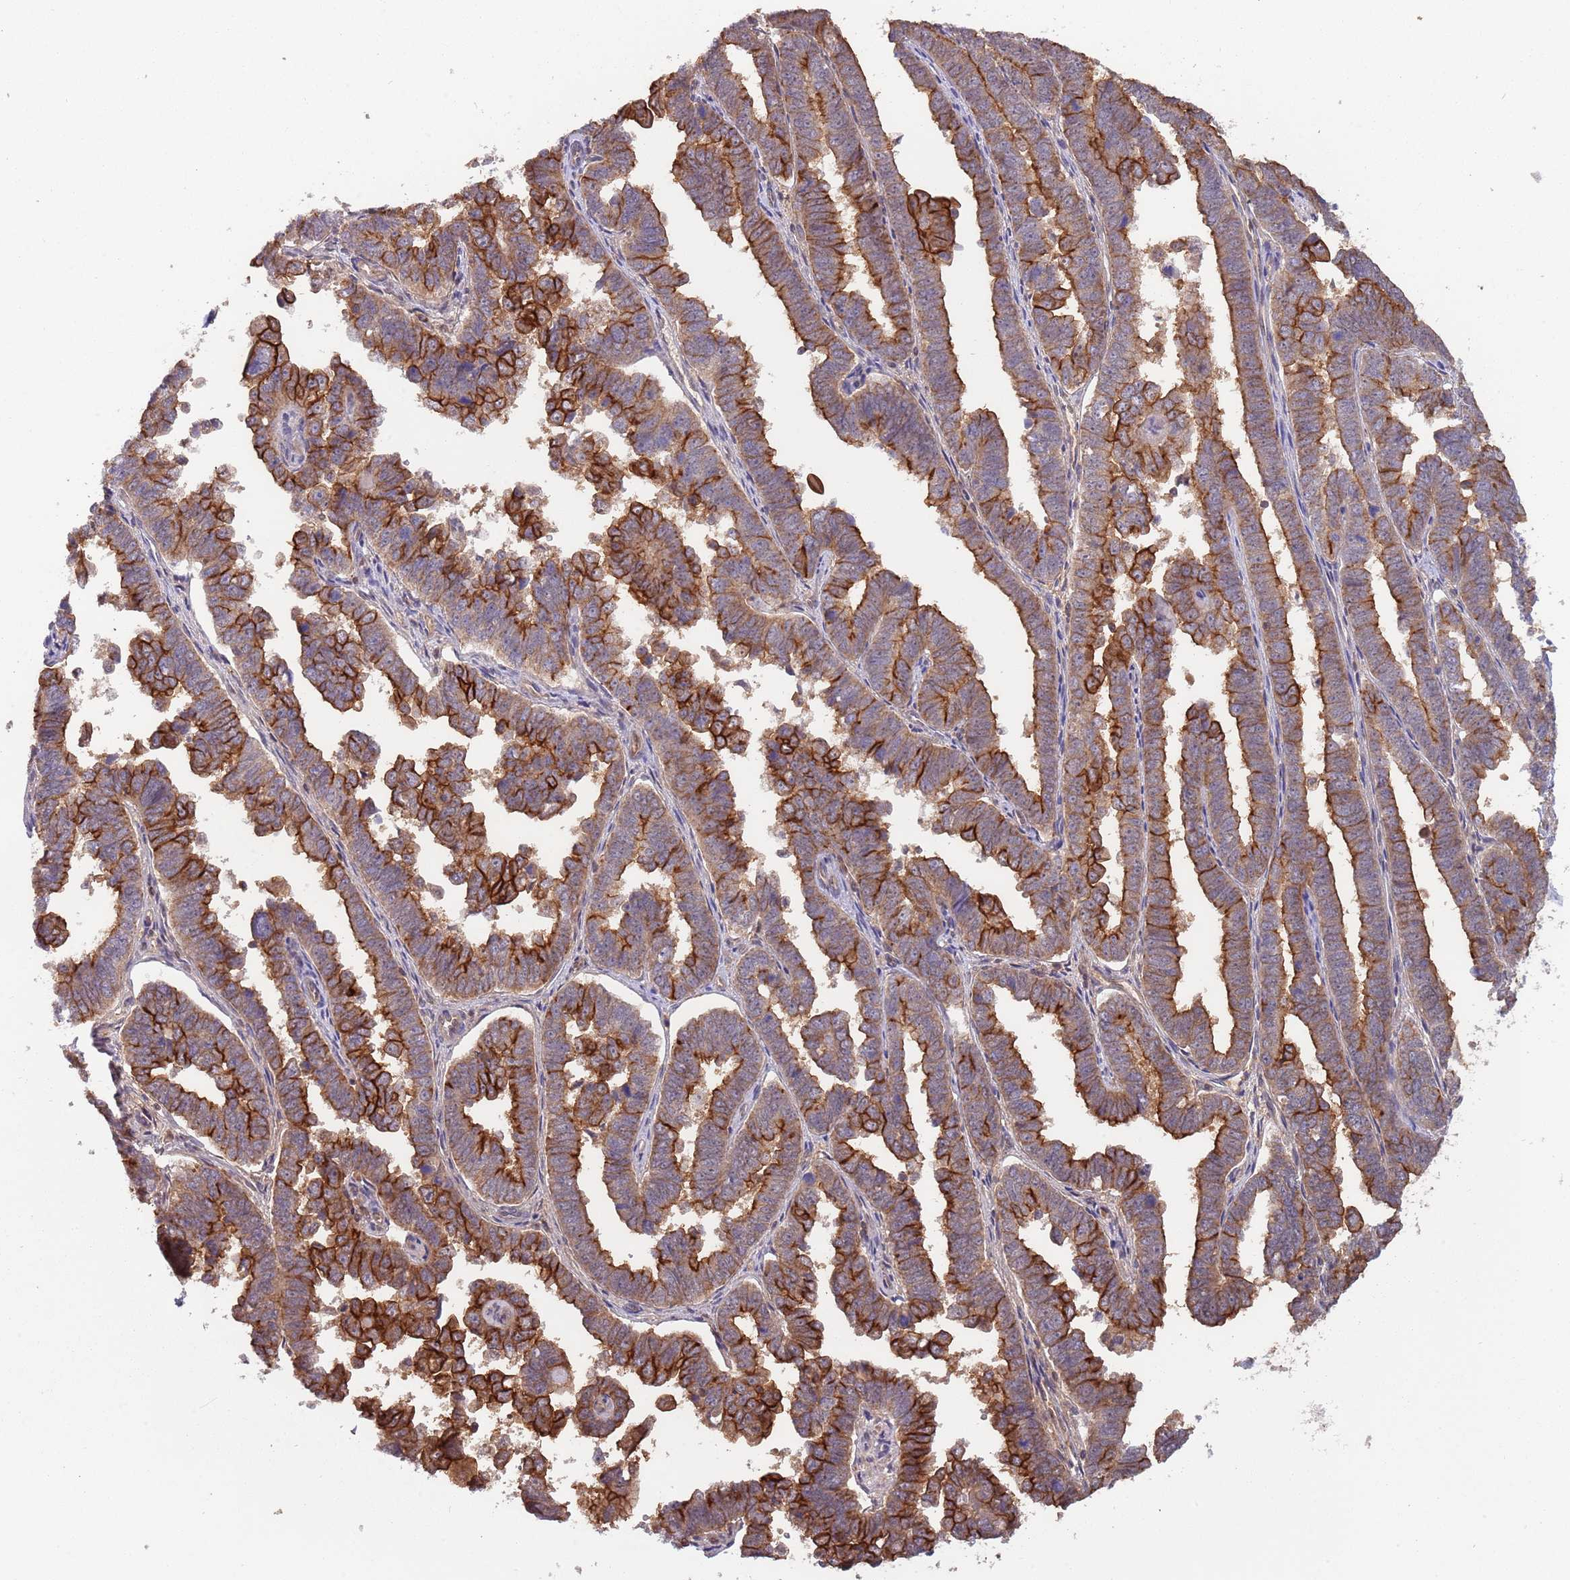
{"staining": {"intensity": "strong", "quantity": "25%-75%", "location": "cytoplasmic/membranous"}, "tissue": "endometrial cancer", "cell_type": "Tumor cells", "image_type": "cancer", "snomed": [{"axis": "morphology", "description": "Adenocarcinoma, NOS"}, {"axis": "topography", "description": "Endometrium"}], "caption": "Tumor cells show strong cytoplasmic/membranous expression in approximately 25%-75% of cells in adenocarcinoma (endometrial). (DAB (3,3'-diaminobenzidine) IHC with brightfield microscopy, high magnification).", "gene": "GSDMD", "patient": {"sex": "female", "age": 75}}